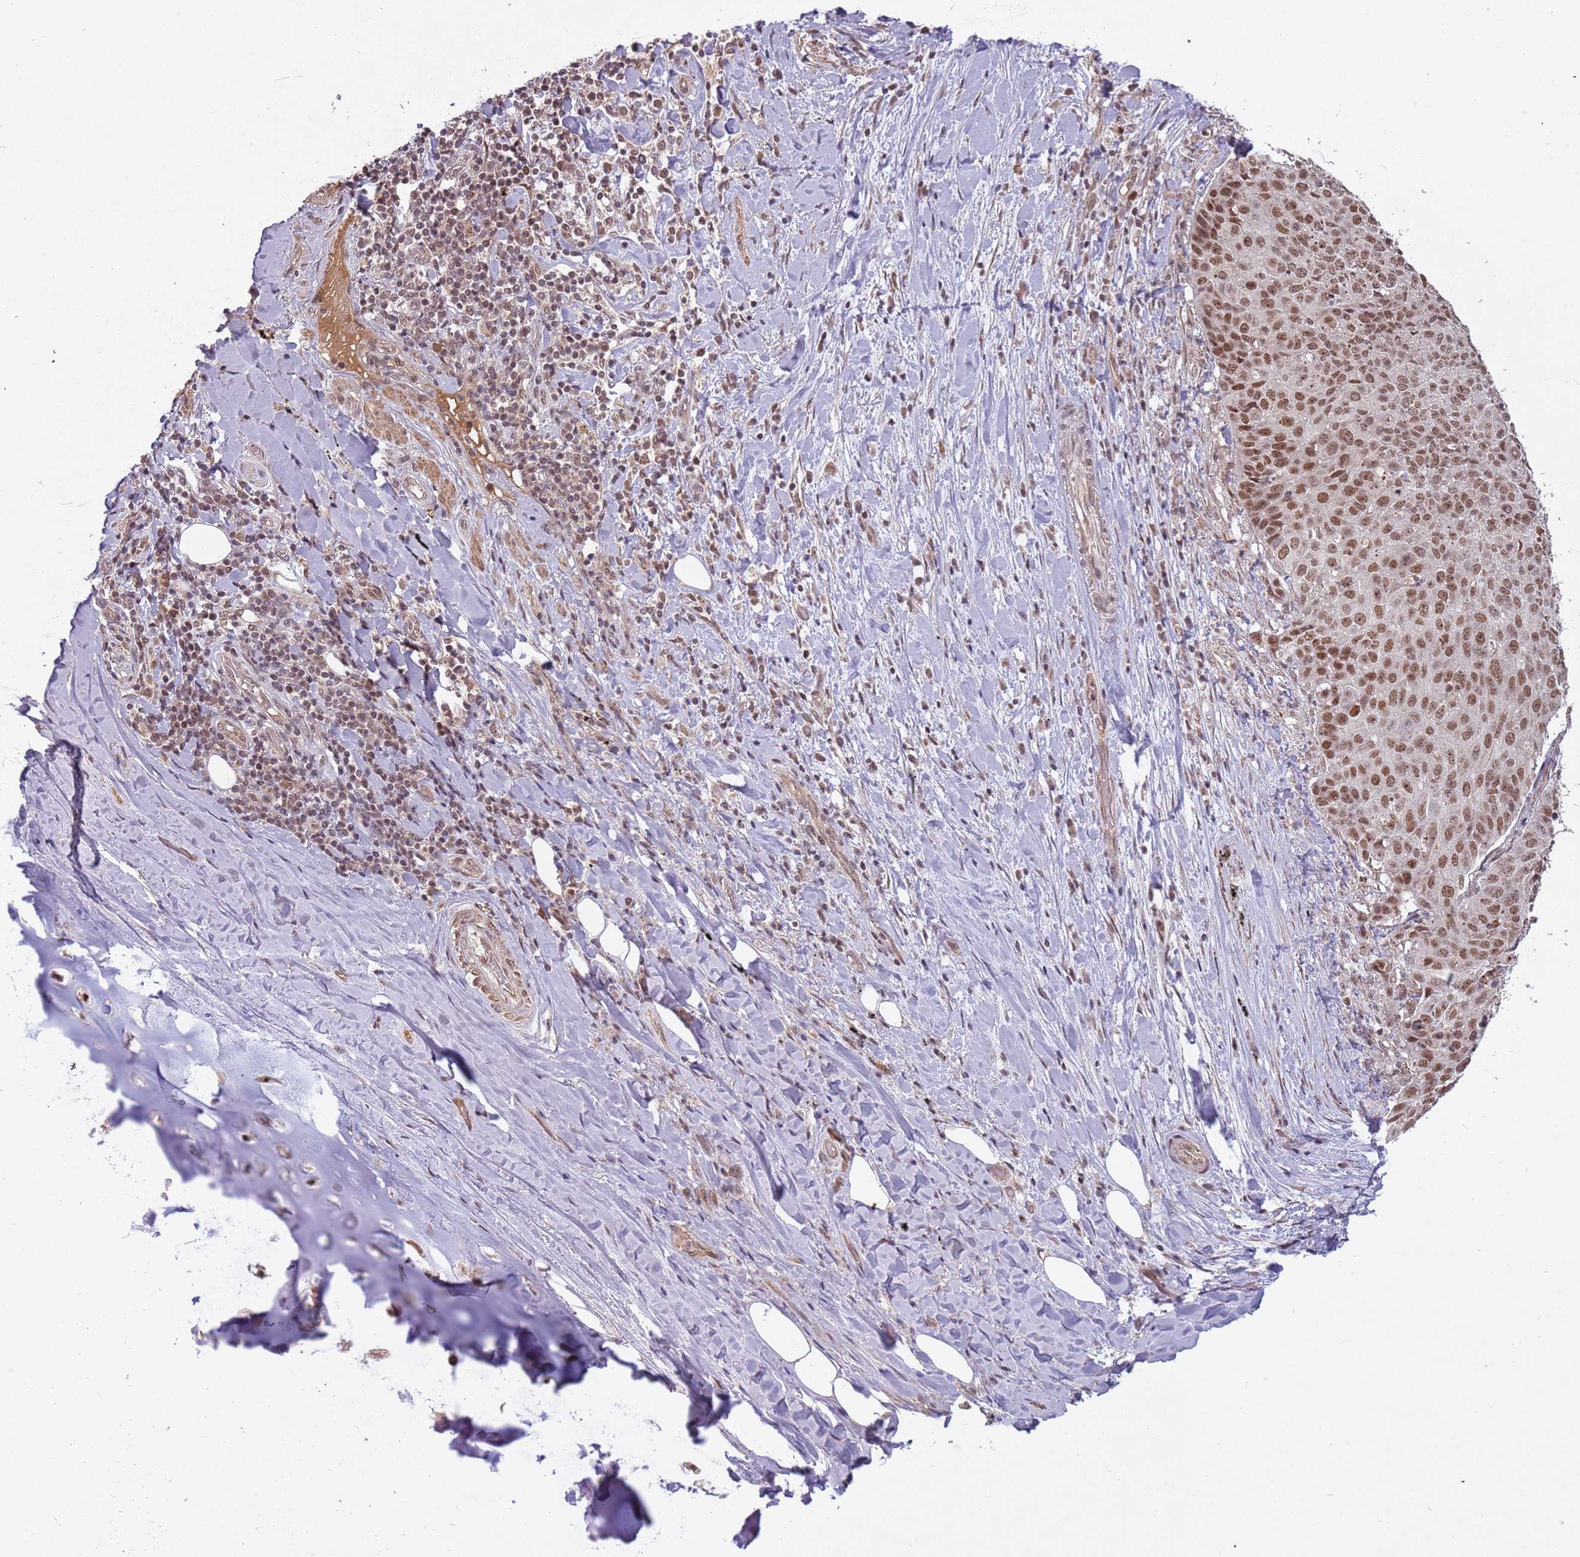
{"staining": {"intensity": "negative", "quantity": "none", "location": "none"}, "tissue": "adipose tissue", "cell_type": "Adipocytes", "image_type": "normal", "snomed": [{"axis": "morphology", "description": "Normal tissue, NOS"}, {"axis": "morphology", "description": "Squamous cell carcinoma, NOS"}, {"axis": "topography", "description": "Bronchus"}, {"axis": "topography", "description": "Lung"}], "caption": "High power microscopy photomicrograph of an immunohistochemistry (IHC) photomicrograph of unremarkable adipose tissue, revealing no significant positivity in adipocytes. The staining was performed using DAB (3,3'-diaminobenzidine) to visualize the protein expression in brown, while the nuclei were stained in blue with hematoxylin (Magnification: 20x).", "gene": "SUDS3", "patient": {"sex": "male", "age": 64}}